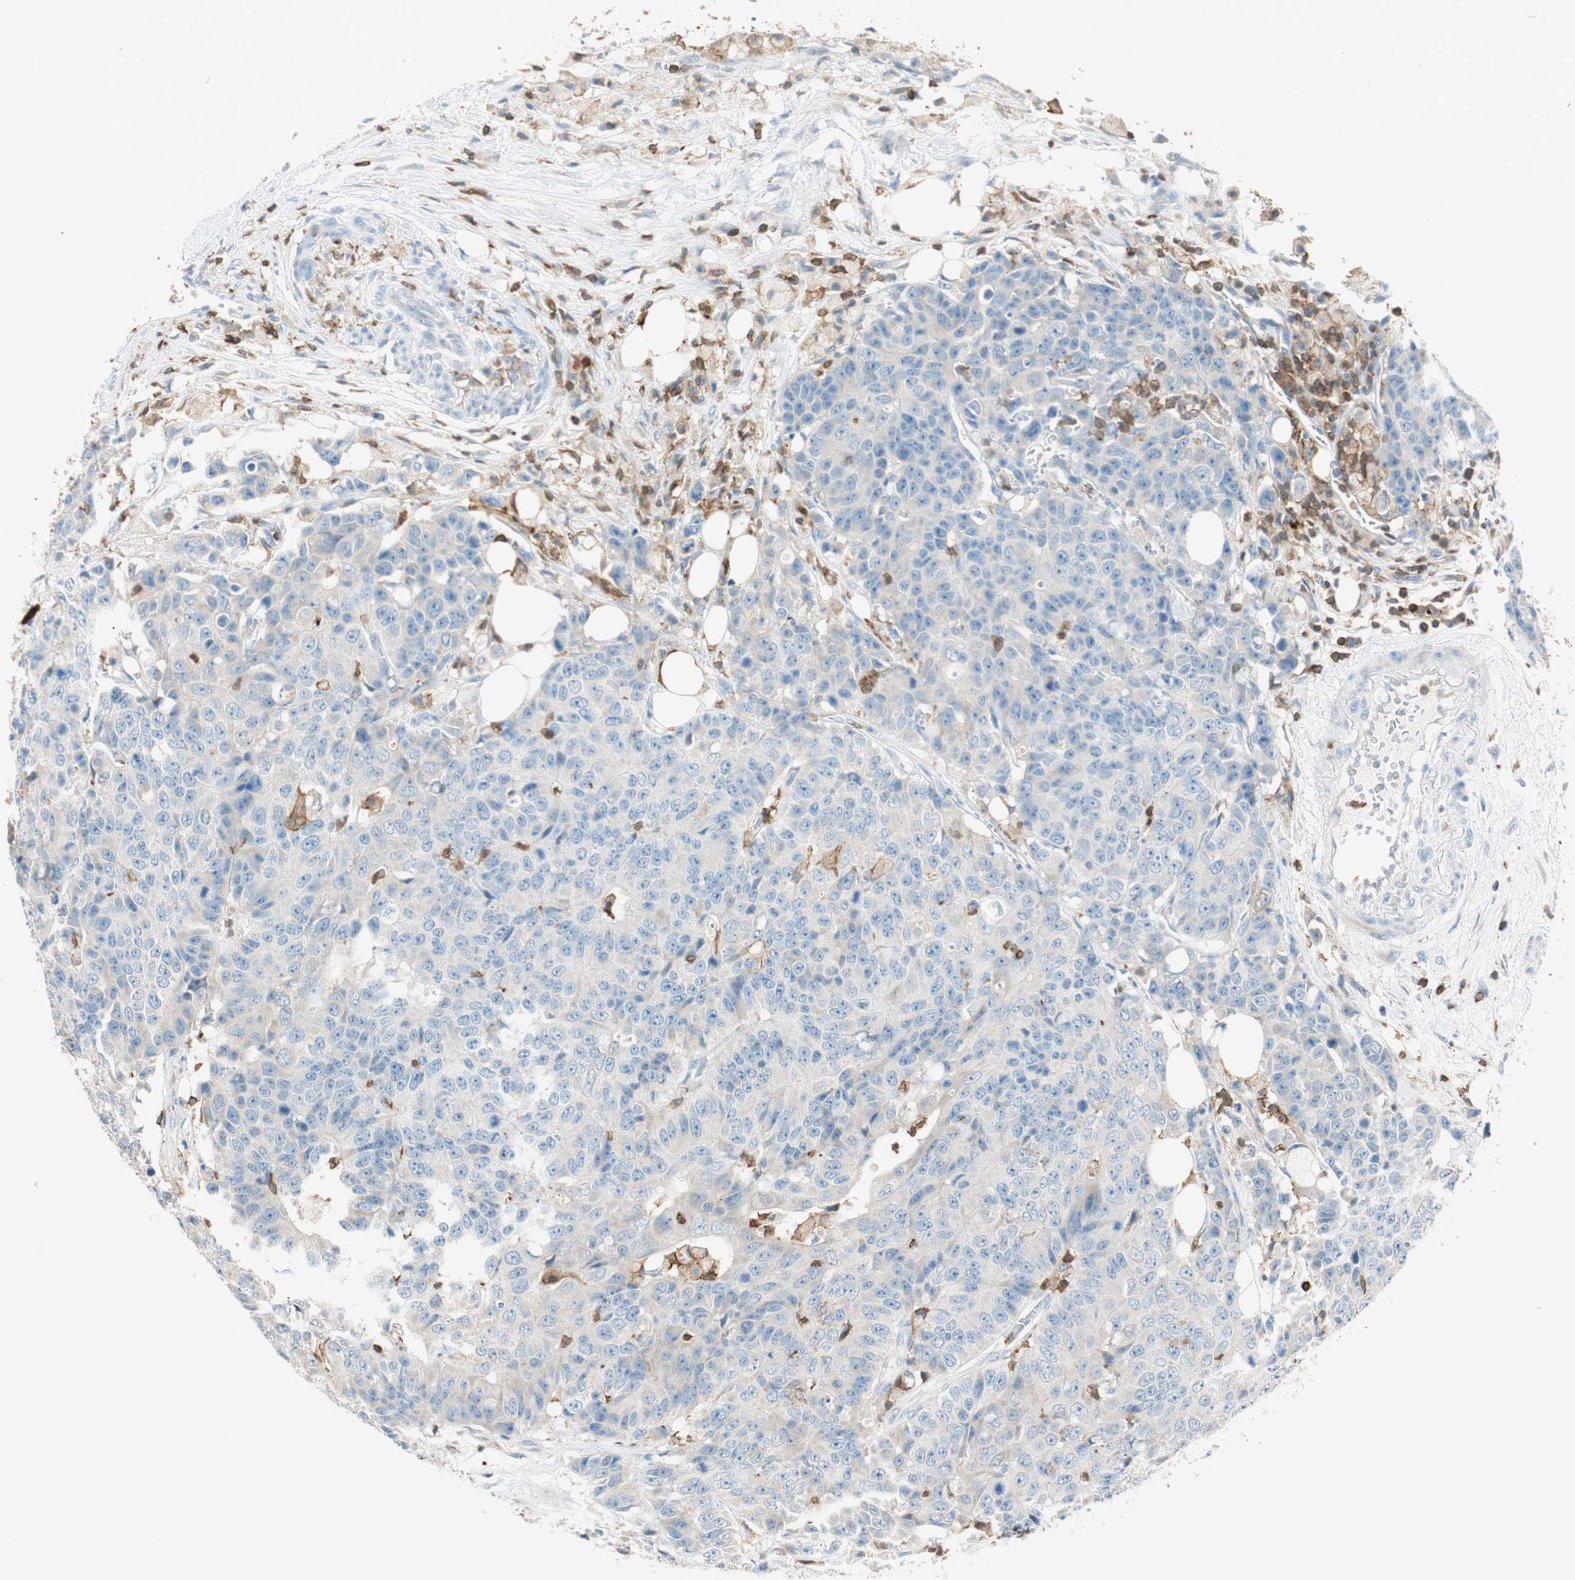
{"staining": {"intensity": "weak", "quantity": "25%-75%", "location": "cytoplasmic/membranous"}, "tissue": "colorectal cancer", "cell_type": "Tumor cells", "image_type": "cancer", "snomed": [{"axis": "morphology", "description": "Adenocarcinoma, NOS"}, {"axis": "topography", "description": "Colon"}], "caption": "Colorectal cancer tissue shows weak cytoplasmic/membranous expression in approximately 25%-75% of tumor cells The staining is performed using DAB (3,3'-diaminobenzidine) brown chromogen to label protein expression. The nuclei are counter-stained blue using hematoxylin.", "gene": "HPGD", "patient": {"sex": "female", "age": 86}}